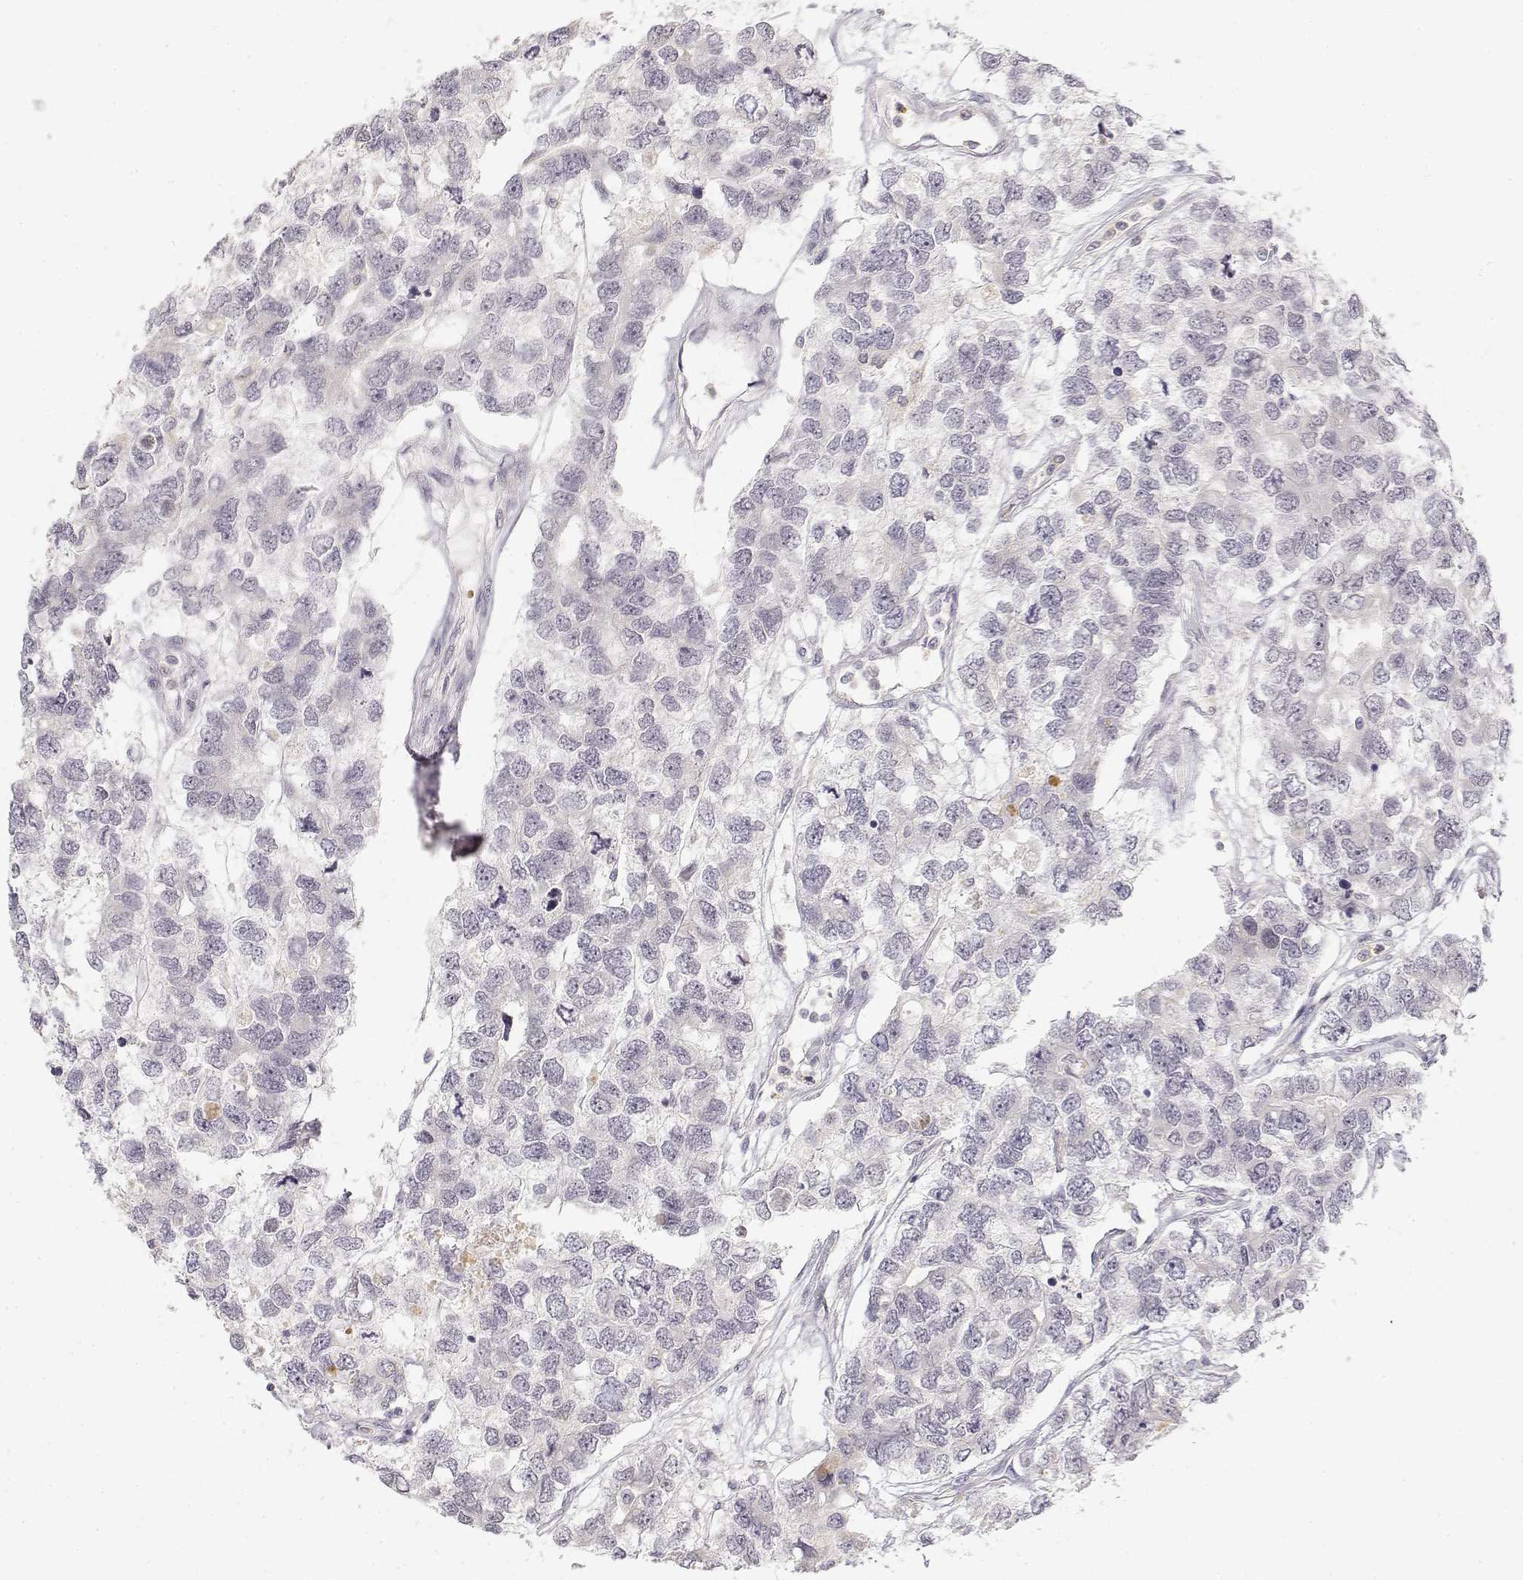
{"staining": {"intensity": "negative", "quantity": "none", "location": "none"}, "tissue": "testis cancer", "cell_type": "Tumor cells", "image_type": "cancer", "snomed": [{"axis": "morphology", "description": "Seminoma, NOS"}, {"axis": "topography", "description": "Testis"}], "caption": "An immunohistochemistry (IHC) image of testis cancer is shown. There is no staining in tumor cells of testis cancer.", "gene": "GLIPR1L2", "patient": {"sex": "male", "age": 52}}